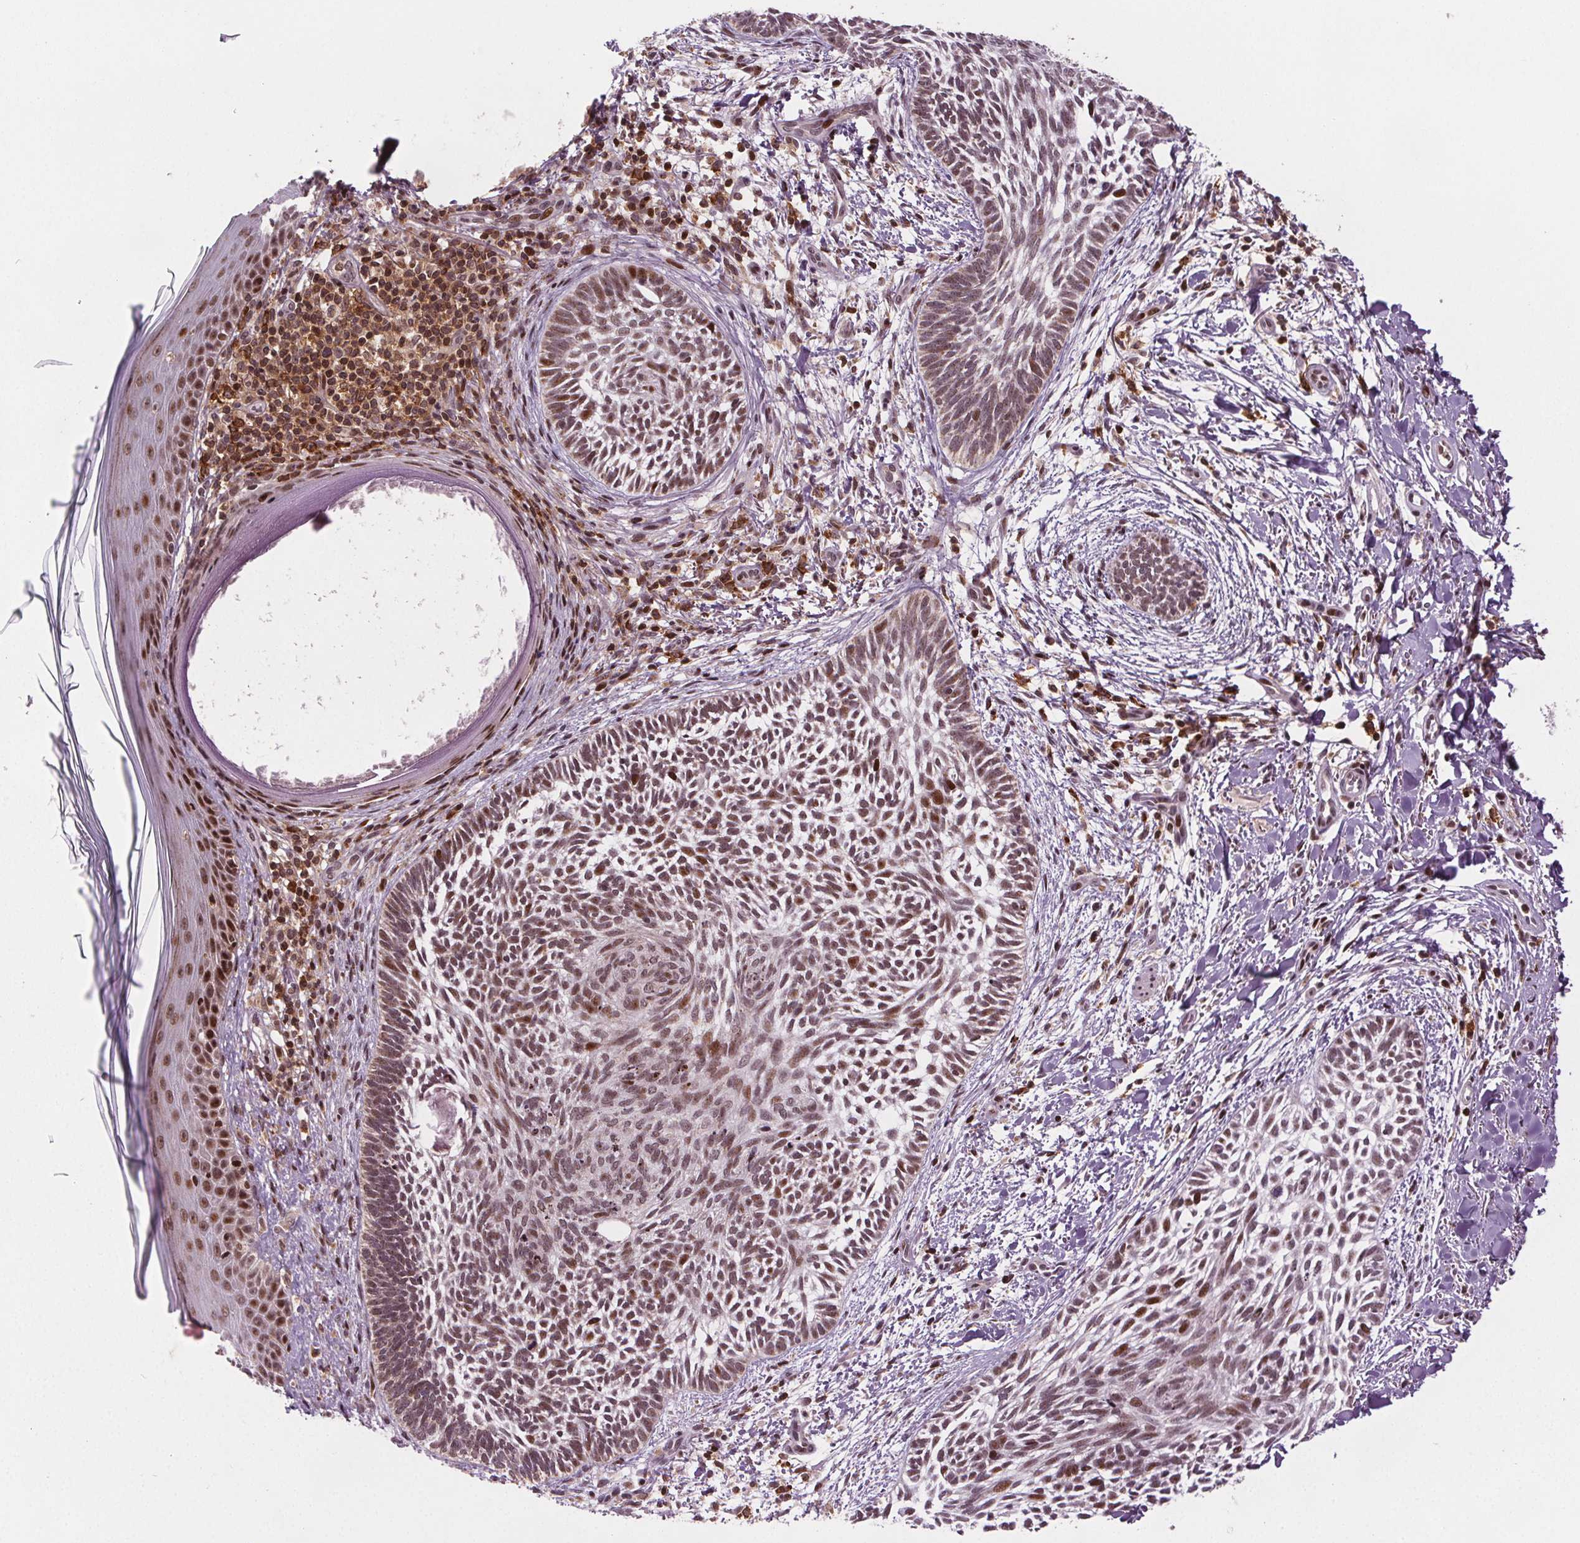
{"staining": {"intensity": "weak", "quantity": ">75%", "location": "nuclear"}, "tissue": "skin cancer", "cell_type": "Tumor cells", "image_type": "cancer", "snomed": [{"axis": "morphology", "description": "Normal tissue, NOS"}, {"axis": "morphology", "description": "Basal cell carcinoma"}, {"axis": "topography", "description": "Skin"}], "caption": "The micrograph reveals staining of skin cancer (basal cell carcinoma), revealing weak nuclear protein expression (brown color) within tumor cells. Using DAB (3,3'-diaminobenzidine) (brown) and hematoxylin (blue) stains, captured at high magnification using brightfield microscopy.", "gene": "SNRNP35", "patient": {"sex": "male", "age": 46}}